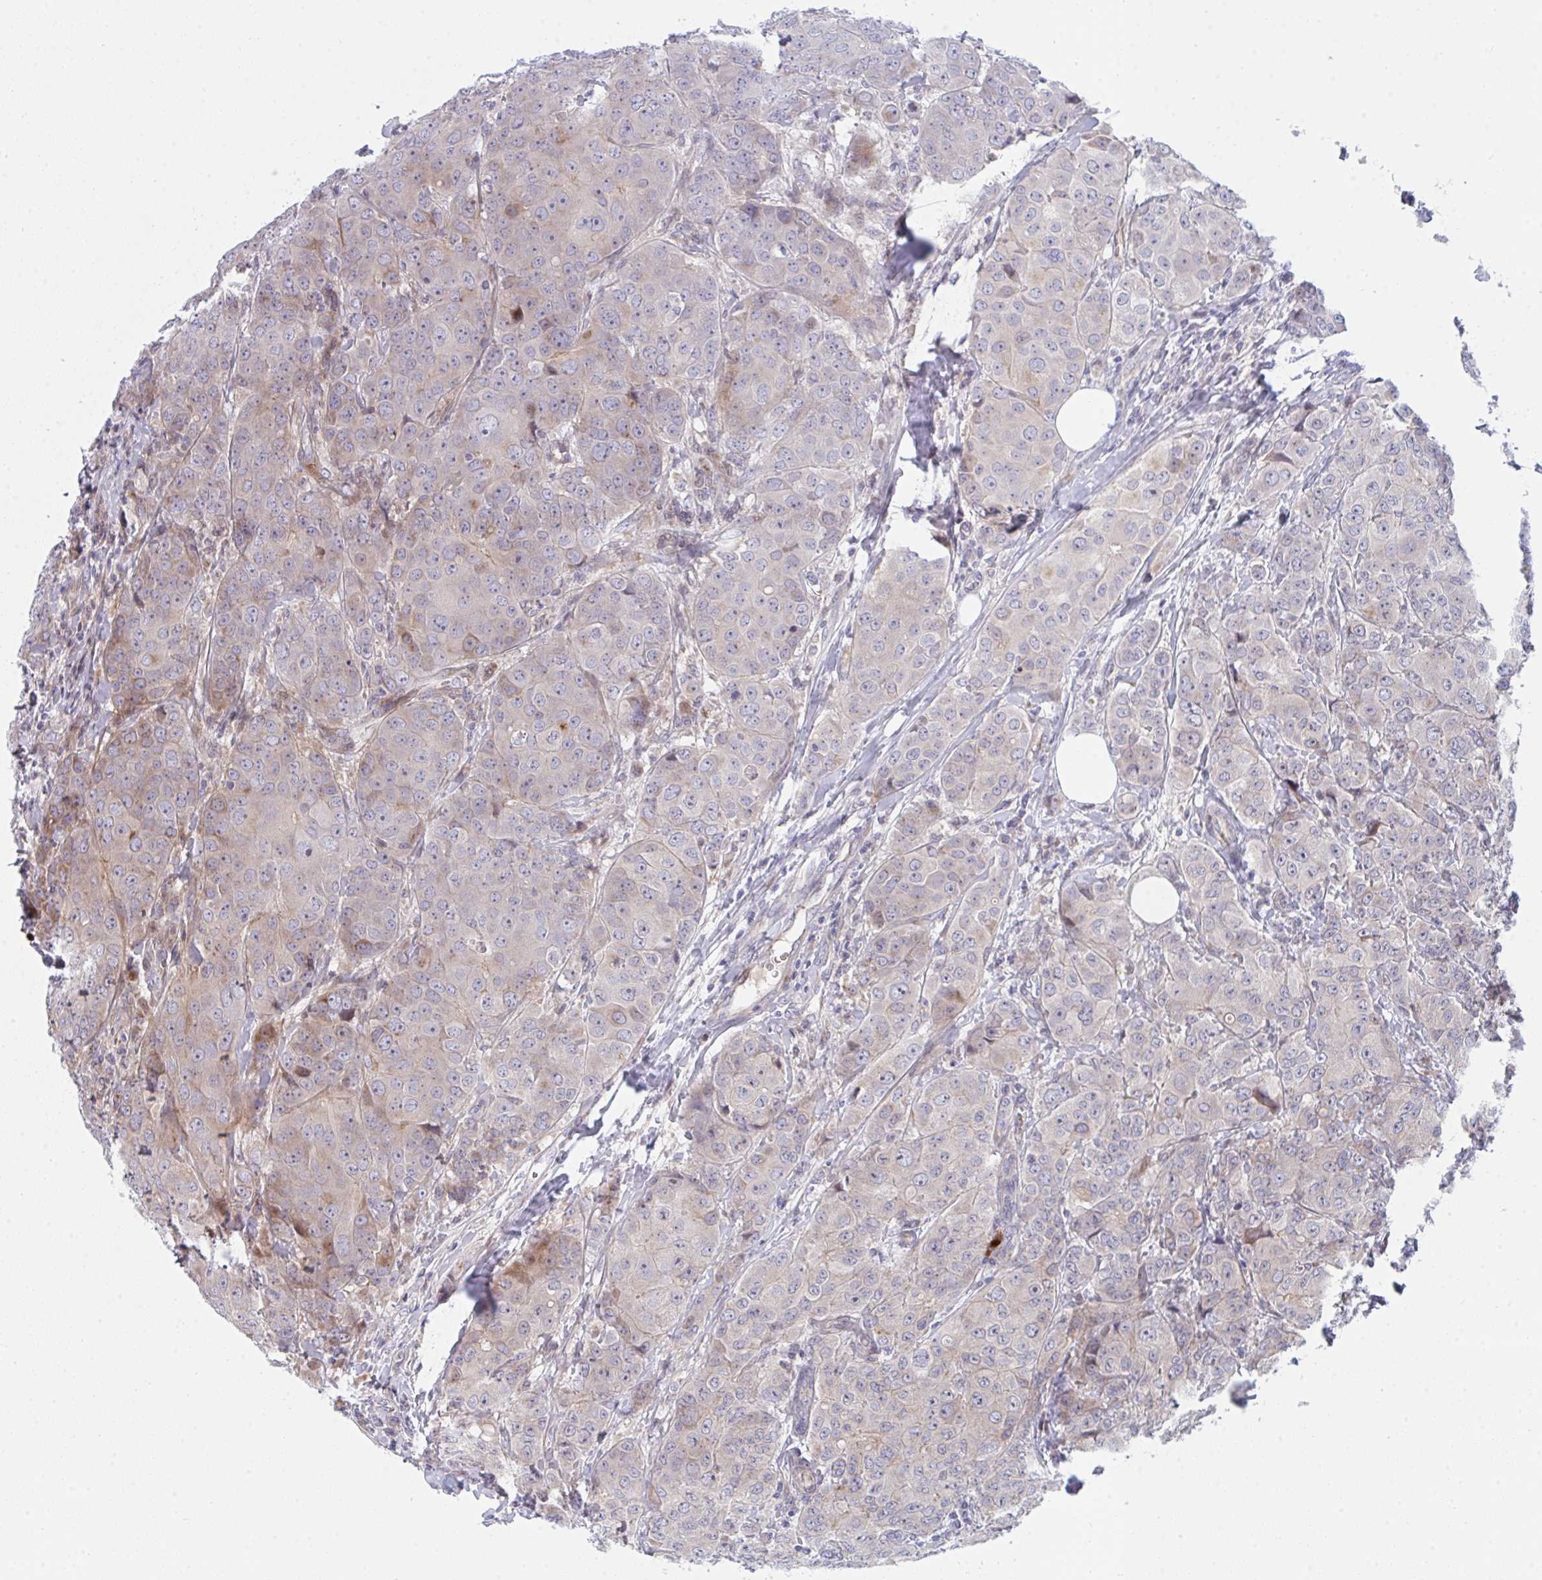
{"staining": {"intensity": "negative", "quantity": "none", "location": "none"}, "tissue": "breast cancer", "cell_type": "Tumor cells", "image_type": "cancer", "snomed": [{"axis": "morphology", "description": "Duct carcinoma"}, {"axis": "topography", "description": "Breast"}], "caption": "A photomicrograph of human breast invasive ductal carcinoma is negative for staining in tumor cells.", "gene": "TNFSF4", "patient": {"sex": "female", "age": 43}}